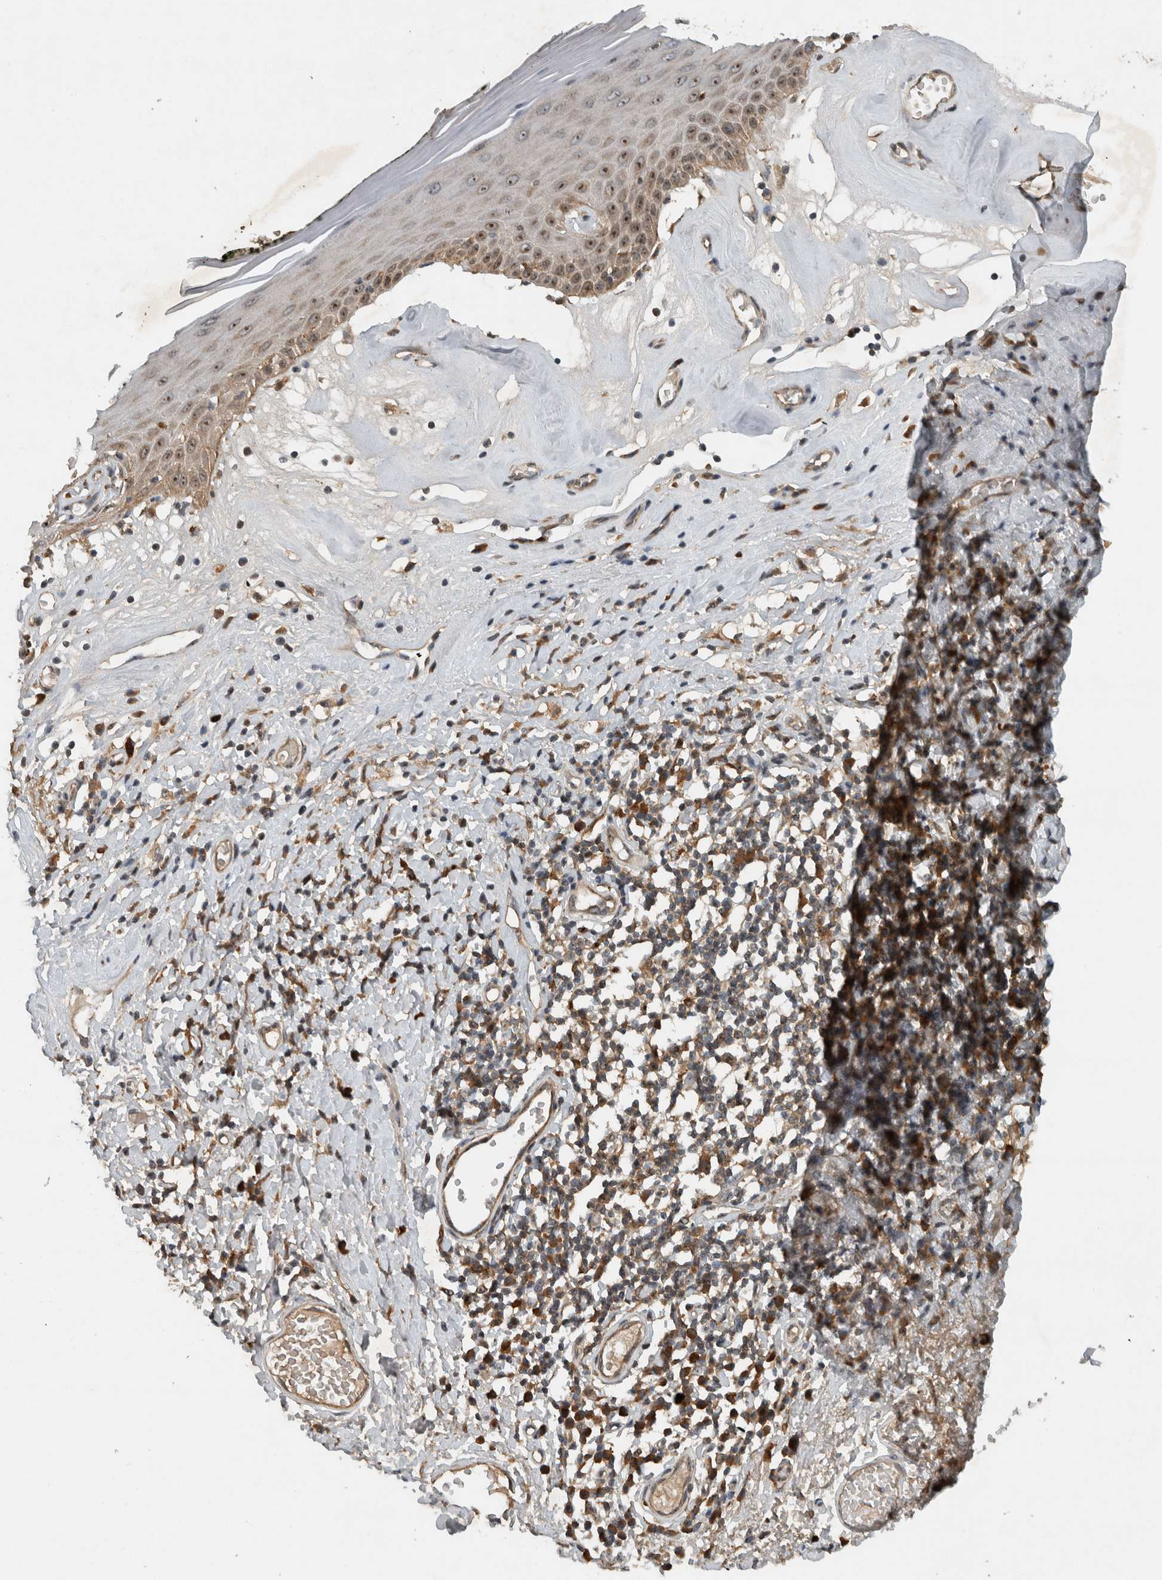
{"staining": {"intensity": "moderate", "quantity": "25%-75%", "location": "cytoplasmic/membranous,nuclear"}, "tissue": "skin", "cell_type": "Epidermal cells", "image_type": "normal", "snomed": [{"axis": "morphology", "description": "Normal tissue, NOS"}, {"axis": "morphology", "description": "Inflammation, NOS"}, {"axis": "topography", "description": "Vulva"}], "caption": "Immunohistochemistry (IHC) of benign skin demonstrates medium levels of moderate cytoplasmic/membranous,nuclear expression in approximately 25%-75% of epidermal cells. The staining is performed using DAB brown chromogen to label protein expression. The nuclei are counter-stained blue using hematoxylin.", "gene": "GPR137B", "patient": {"sex": "female", "age": 84}}